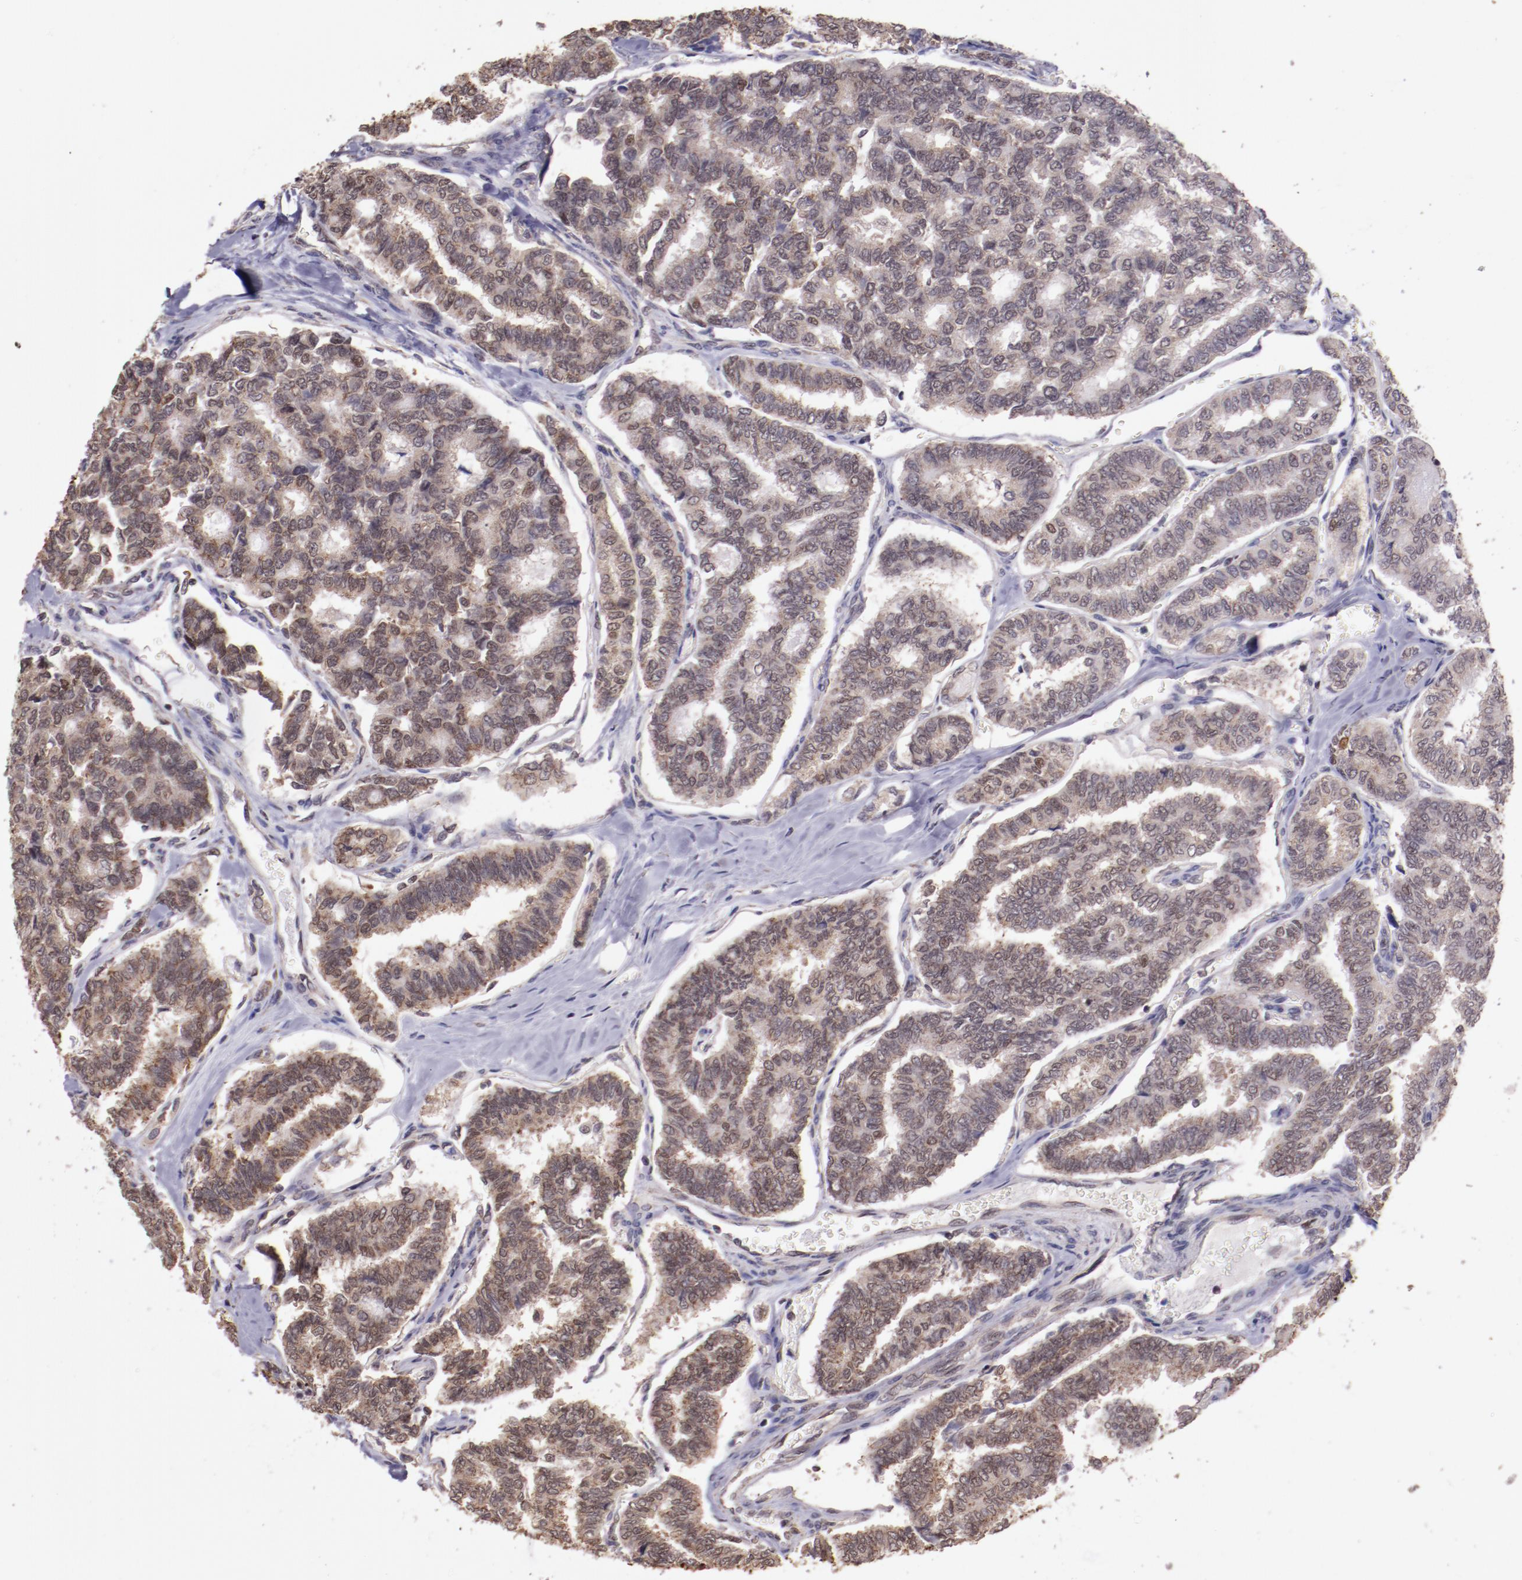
{"staining": {"intensity": "moderate", "quantity": ">75%", "location": "cytoplasmic/membranous"}, "tissue": "thyroid cancer", "cell_type": "Tumor cells", "image_type": "cancer", "snomed": [{"axis": "morphology", "description": "Papillary adenocarcinoma, NOS"}, {"axis": "topography", "description": "Thyroid gland"}], "caption": "This histopathology image exhibits thyroid cancer (papillary adenocarcinoma) stained with IHC to label a protein in brown. The cytoplasmic/membranous of tumor cells show moderate positivity for the protein. Nuclei are counter-stained blue.", "gene": "ELF1", "patient": {"sex": "female", "age": 35}}